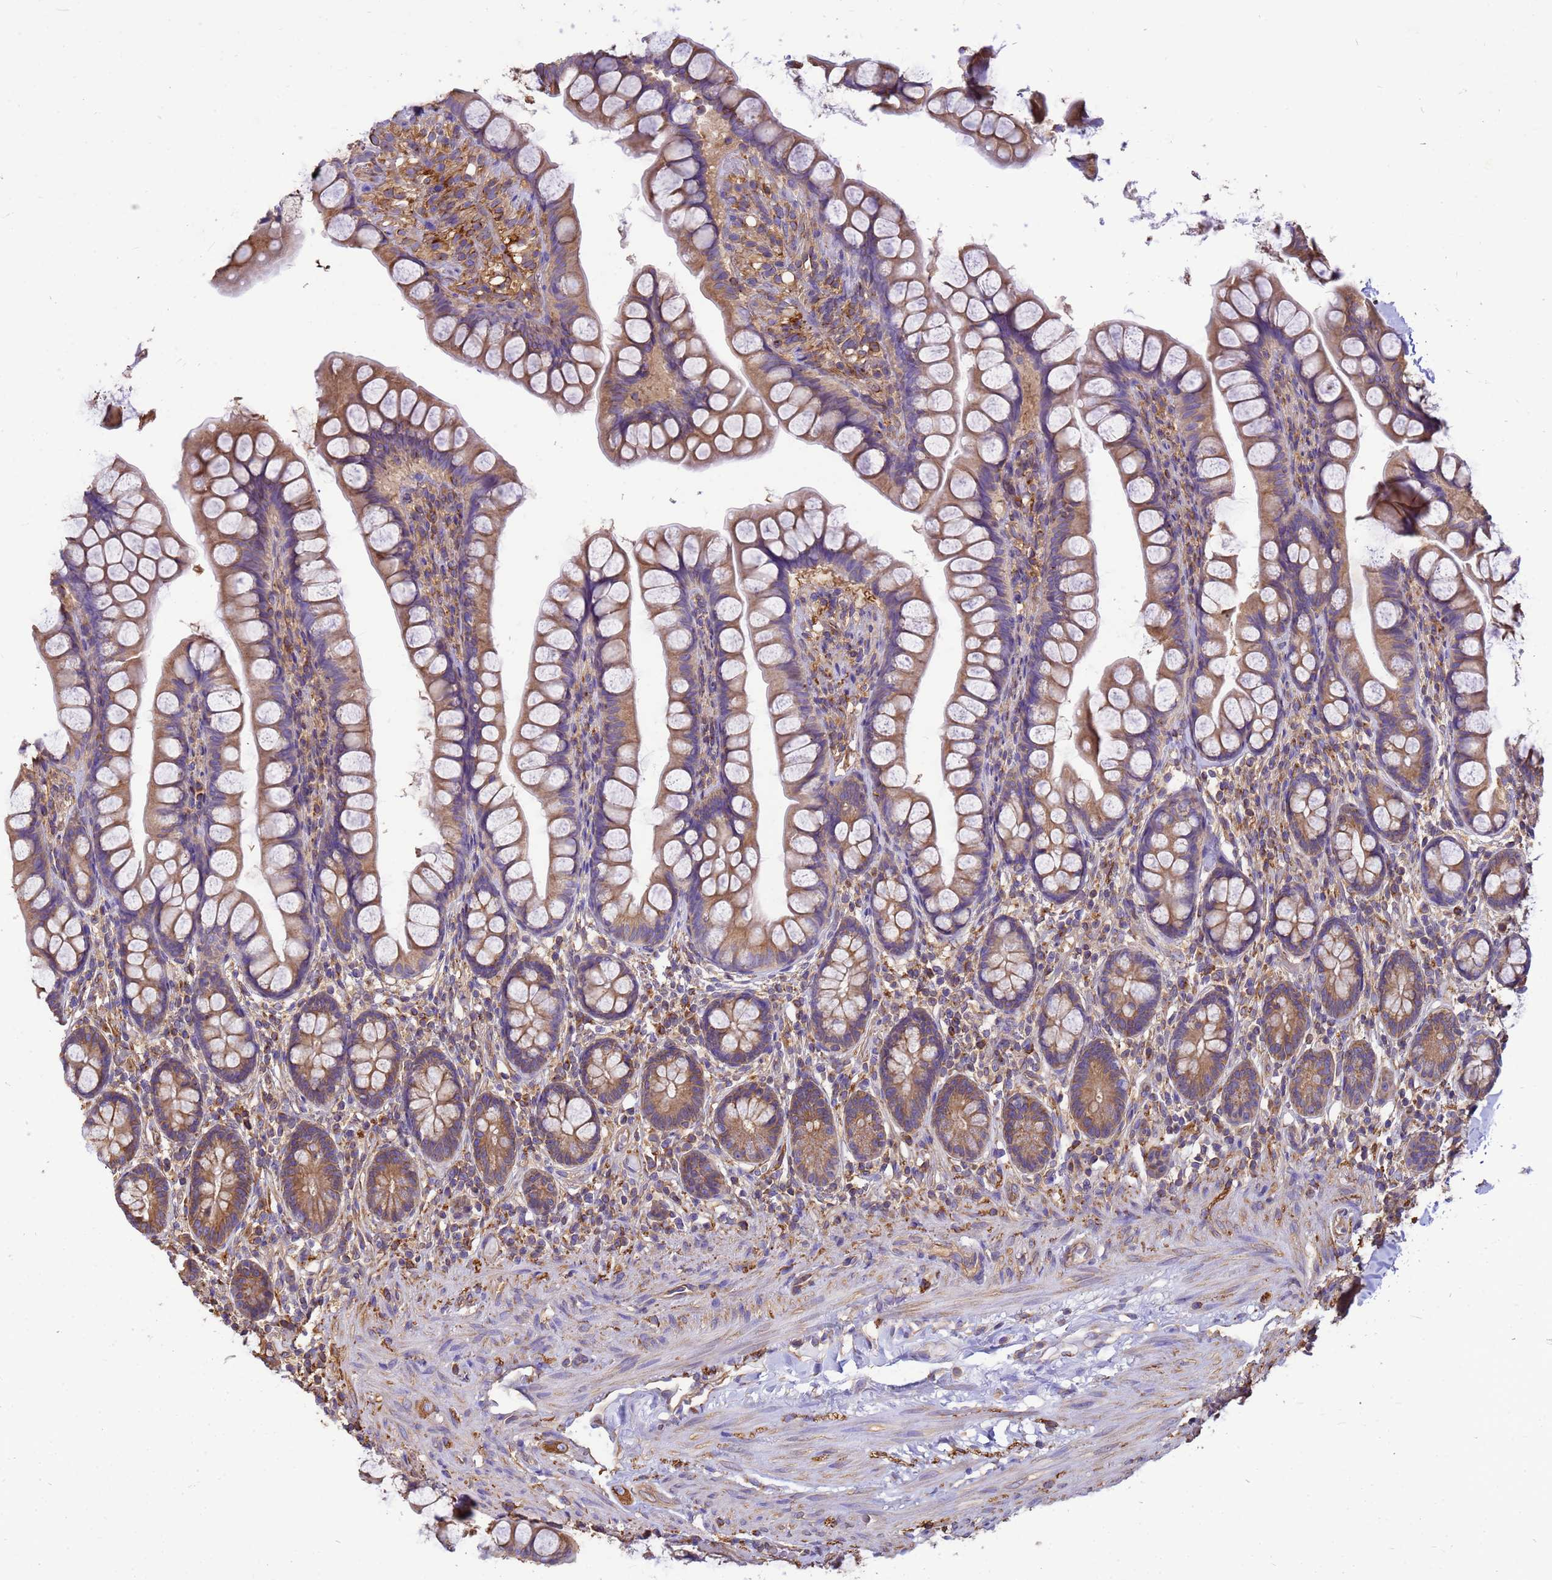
{"staining": {"intensity": "moderate", "quantity": ">75%", "location": "cytoplasmic/membranous"}, "tissue": "small intestine", "cell_type": "Glandular cells", "image_type": "normal", "snomed": [{"axis": "morphology", "description": "Normal tissue, NOS"}, {"axis": "topography", "description": "Small intestine"}], "caption": "A high-resolution histopathology image shows immunohistochemistry staining of unremarkable small intestine, which demonstrates moderate cytoplasmic/membranous positivity in approximately >75% of glandular cells. (IHC, brightfield microscopy, high magnification).", "gene": "ENSG00000198211", "patient": {"sex": "male", "age": 70}}